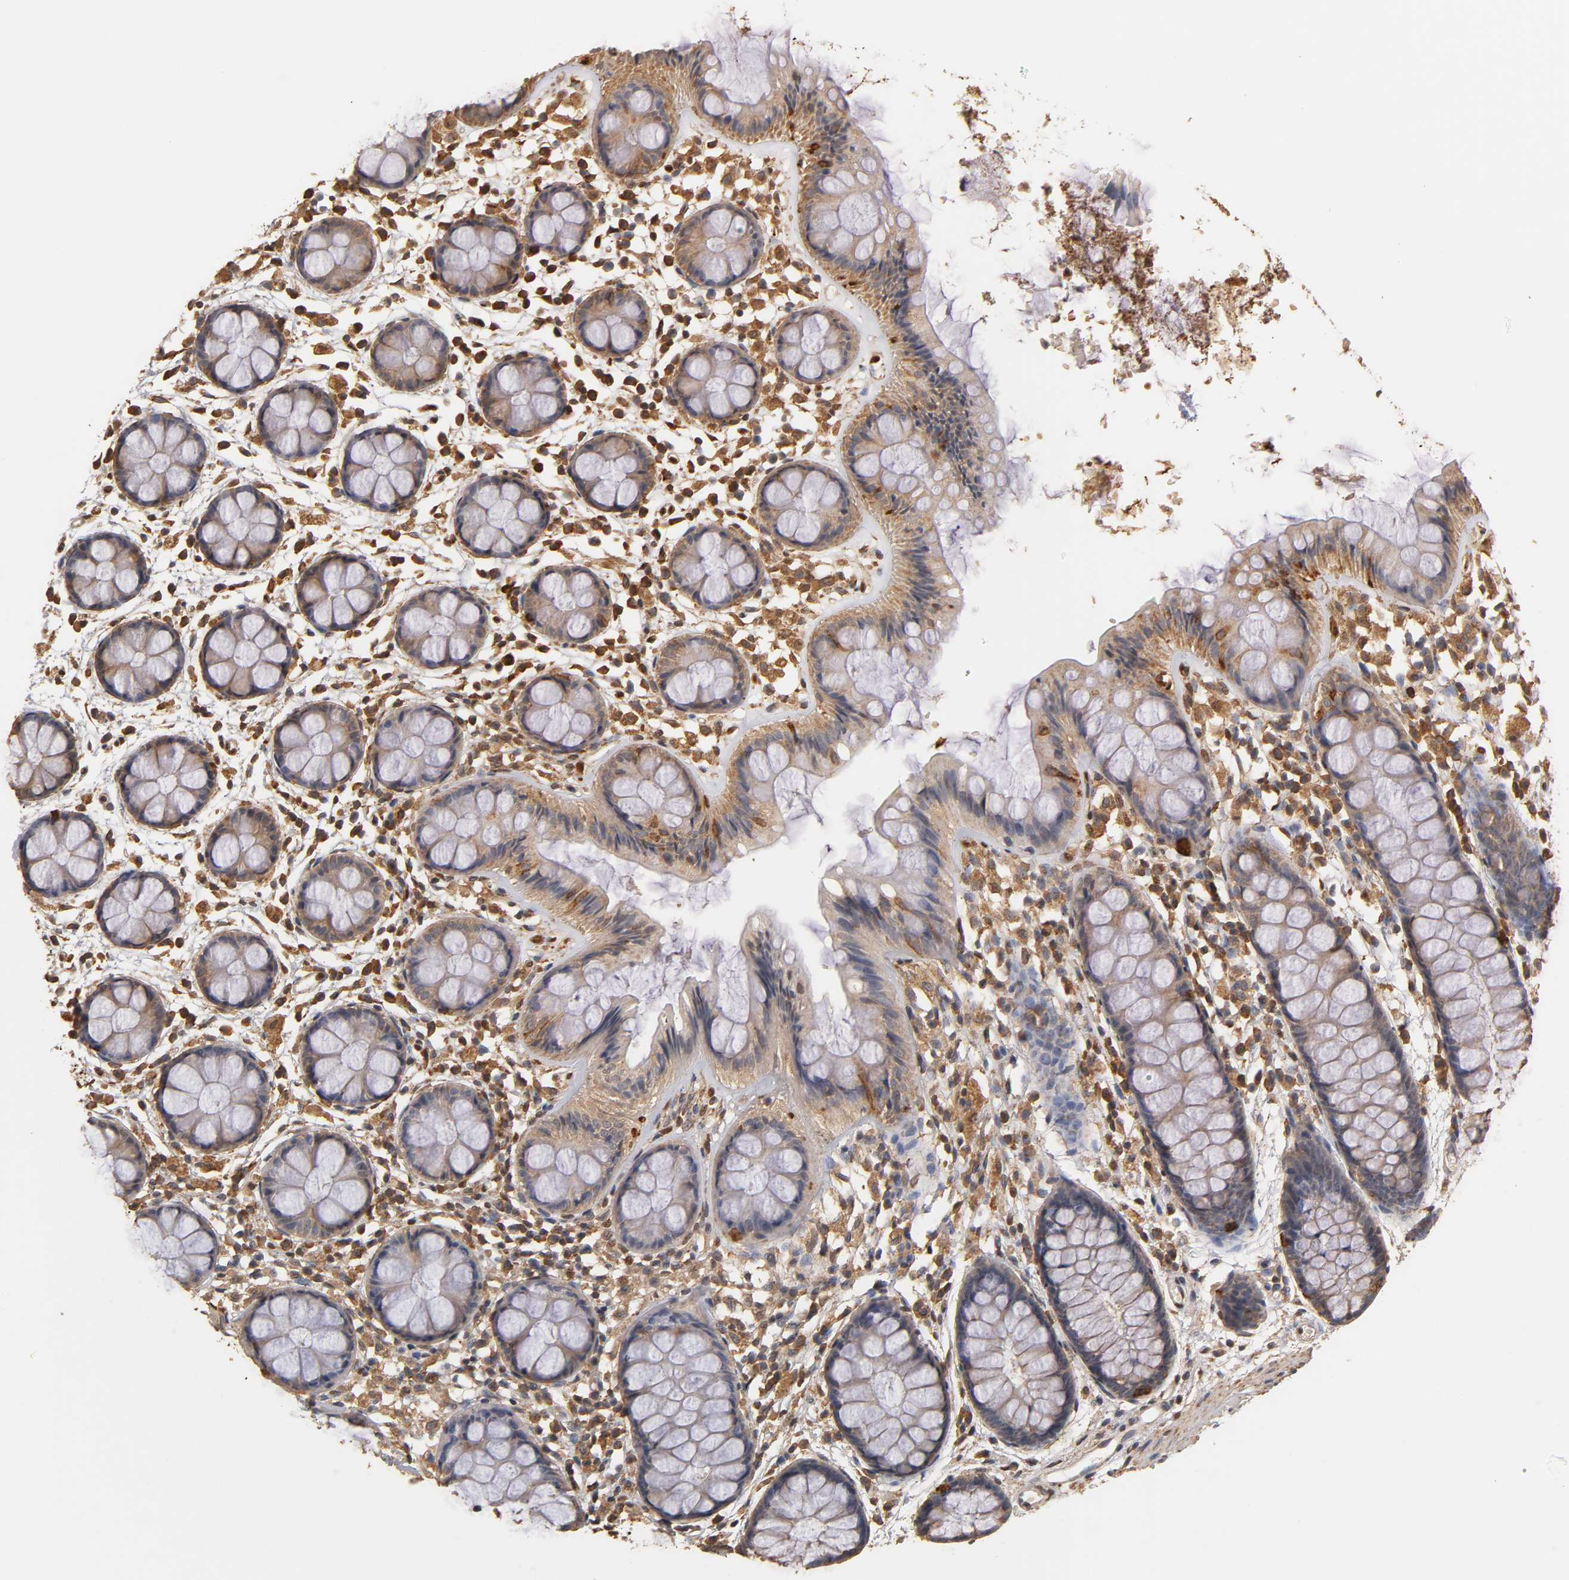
{"staining": {"intensity": "moderate", "quantity": "25%-75%", "location": "cytoplasmic/membranous"}, "tissue": "rectum", "cell_type": "Glandular cells", "image_type": "normal", "snomed": [{"axis": "morphology", "description": "Normal tissue, NOS"}, {"axis": "topography", "description": "Rectum"}], "caption": "Moderate cytoplasmic/membranous expression for a protein is identified in about 25%-75% of glandular cells of unremarkable rectum using IHC.", "gene": "PKN1", "patient": {"sex": "female", "age": 66}}